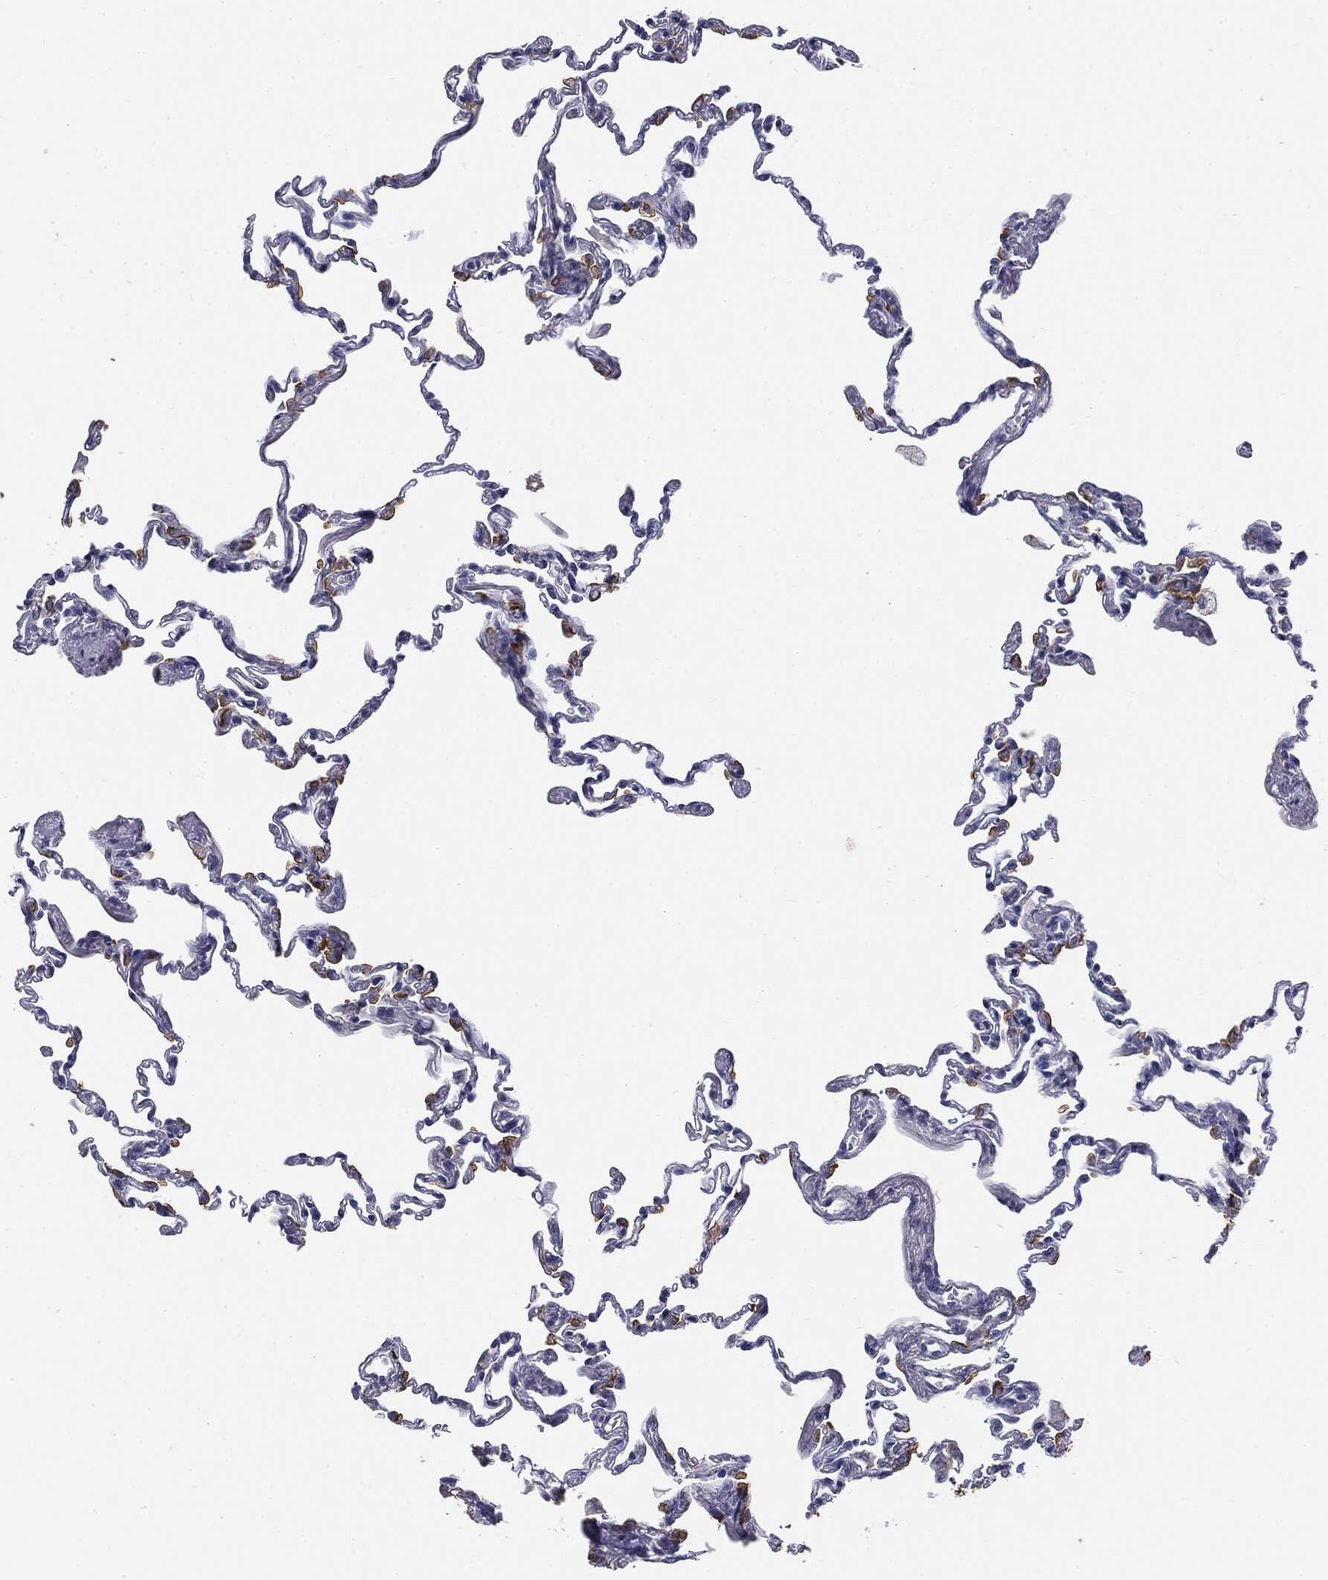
{"staining": {"intensity": "strong", "quantity": "<25%", "location": "cytoplasmic/membranous"}, "tissue": "lung", "cell_type": "Alveolar cells", "image_type": "normal", "snomed": [{"axis": "morphology", "description": "Normal tissue, NOS"}, {"axis": "topography", "description": "Lung"}], "caption": "Immunohistochemical staining of benign human lung exhibits strong cytoplasmic/membranous protein positivity in approximately <25% of alveolar cells.", "gene": "MUC1", "patient": {"sex": "female", "age": 57}}